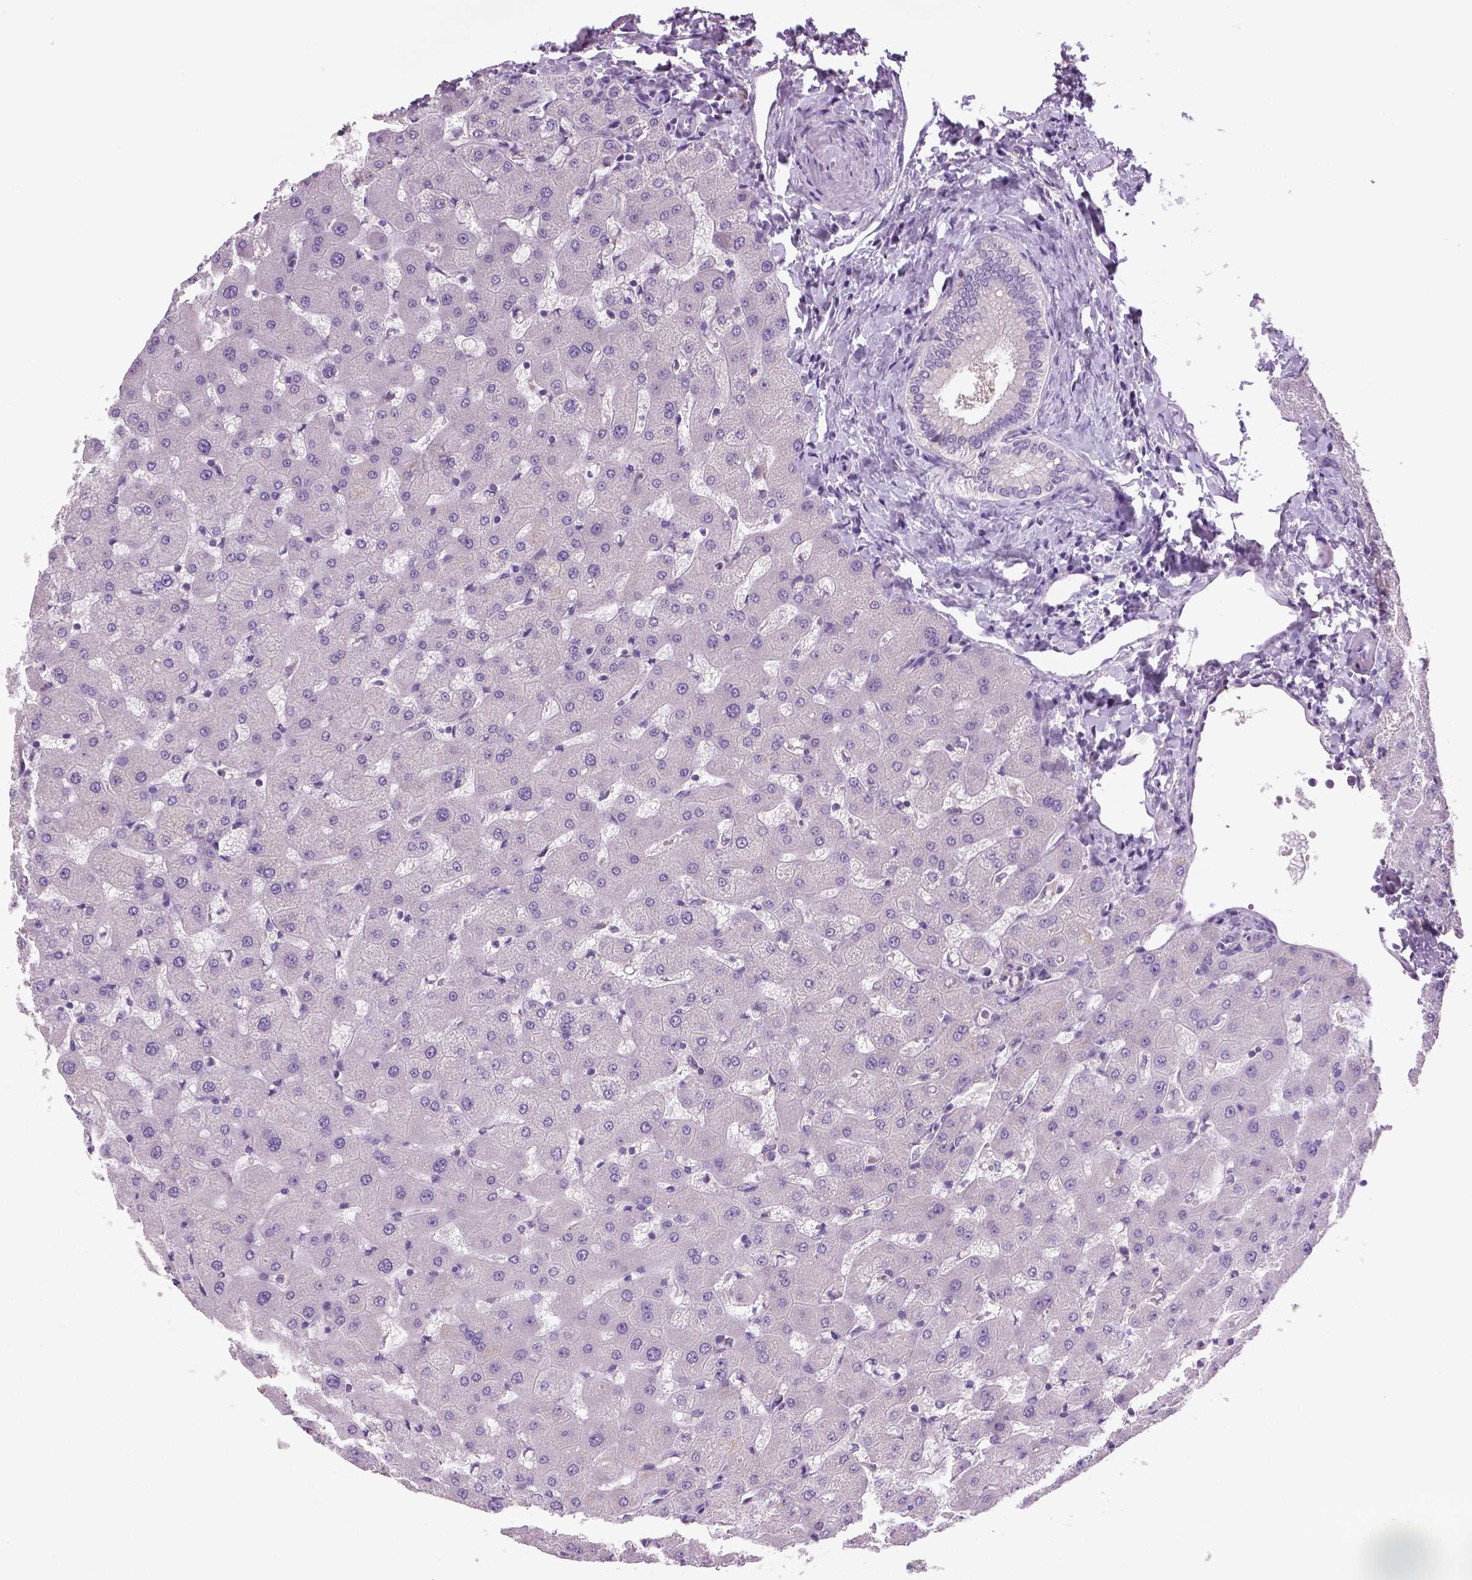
{"staining": {"intensity": "negative", "quantity": "none", "location": "none"}, "tissue": "liver", "cell_type": "Cholangiocytes", "image_type": "normal", "snomed": [{"axis": "morphology", "description": "Normal tissue, NOS"}, {"axis": "topography", "description": "Liver"}], "caption": "A photomicrograph of liver stained for a protein demonstrates no brown staining in cholangiocytes. (DAB immunohistochemistry, high magnification).", "gene": "DNAH12", "patient": {"sex": "female", "age": 63}}